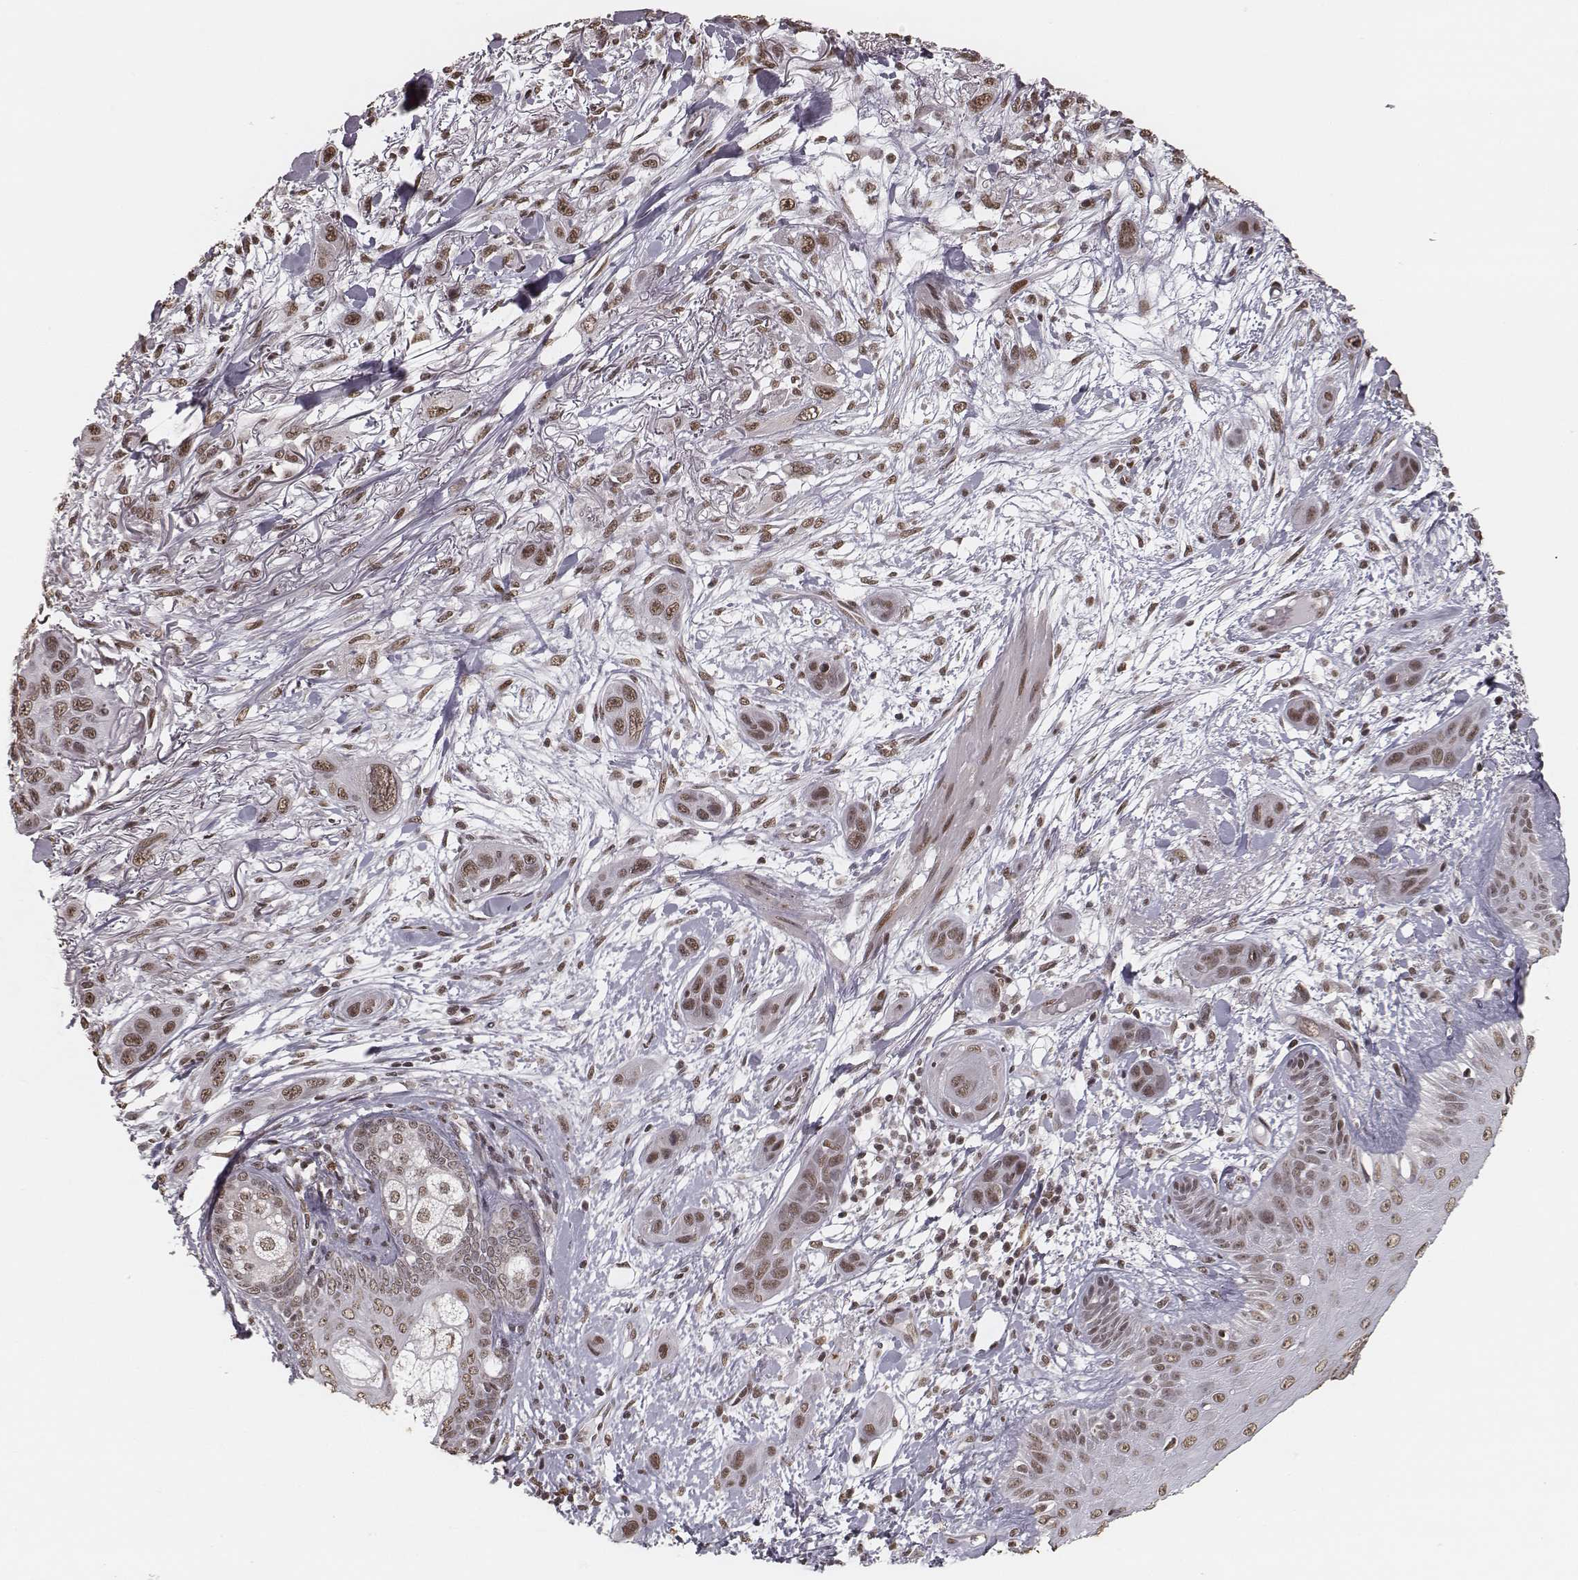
{"staining": {"intensity": "weak", "quantity": ">75%", "location": "nuclear"}, "tissue": "skin cancer", "cell_type": "Tumor cells", "image_type": "cancer", "snomed": [{"axis": "morphology", "description": "Squamous cell carcinoma, NOS"}, {"axis": "topography", "description": "Skin"}], "caption": "Human squamous cell carcinoma (skin) stained for a protein (brown) displays weak nuclear positive staining in about >75% of tumor cells.", "gene": "HMGA2", "patient": {"sex": "male", "age": 79}}